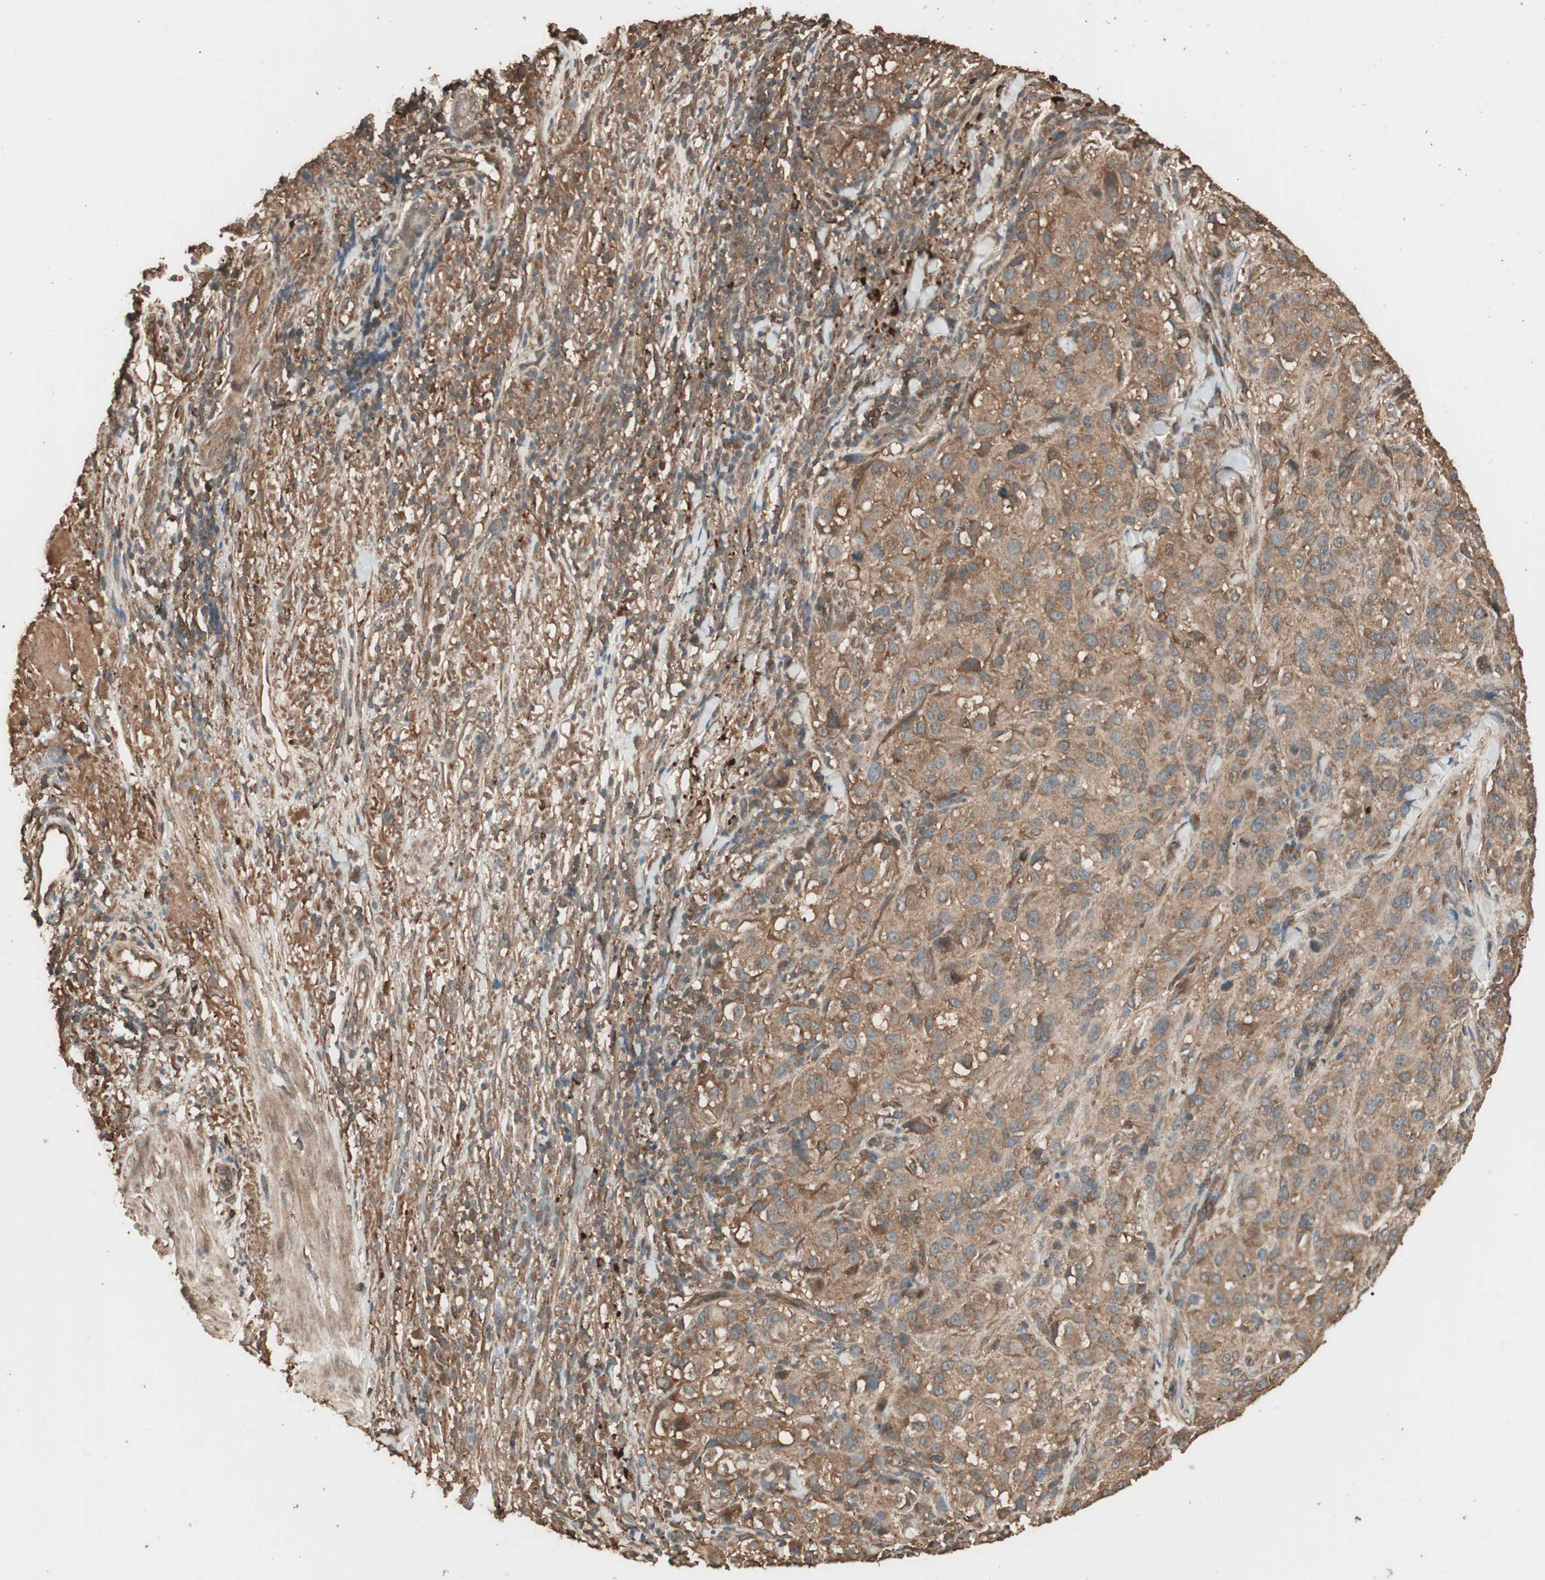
{"staining": {"intensity": "moderate", "quantity": ">75%", "location": "cytoplasmic/membranous"}, "tissue": "melanoma", "cell_type": "Tumor cells", "image_type": "cancer", "snomed": [{"axis": "morphology", "description": "Necrosis, NOS"}, {"axis": "morphology", "description": "Malignant melanoma, NOS"}, {"axis": "topography", "description": "Skin"}], "caption": "High-magnification brightfield microscopy of melanoma stained with DAB (3,3'-diaminobenzidine) (brown) and counterstained with hematoxylin (blue). tumor cells exhibit moderate cytoplasmic/membranous positivity is seen in approximately>75% of cells. (DAB (3,3'-diaminobenzidine) IHC with brightfield microscopy, high magnification).", "gene": "CCN4", "patient": {"sex": "female", "age": 87}}